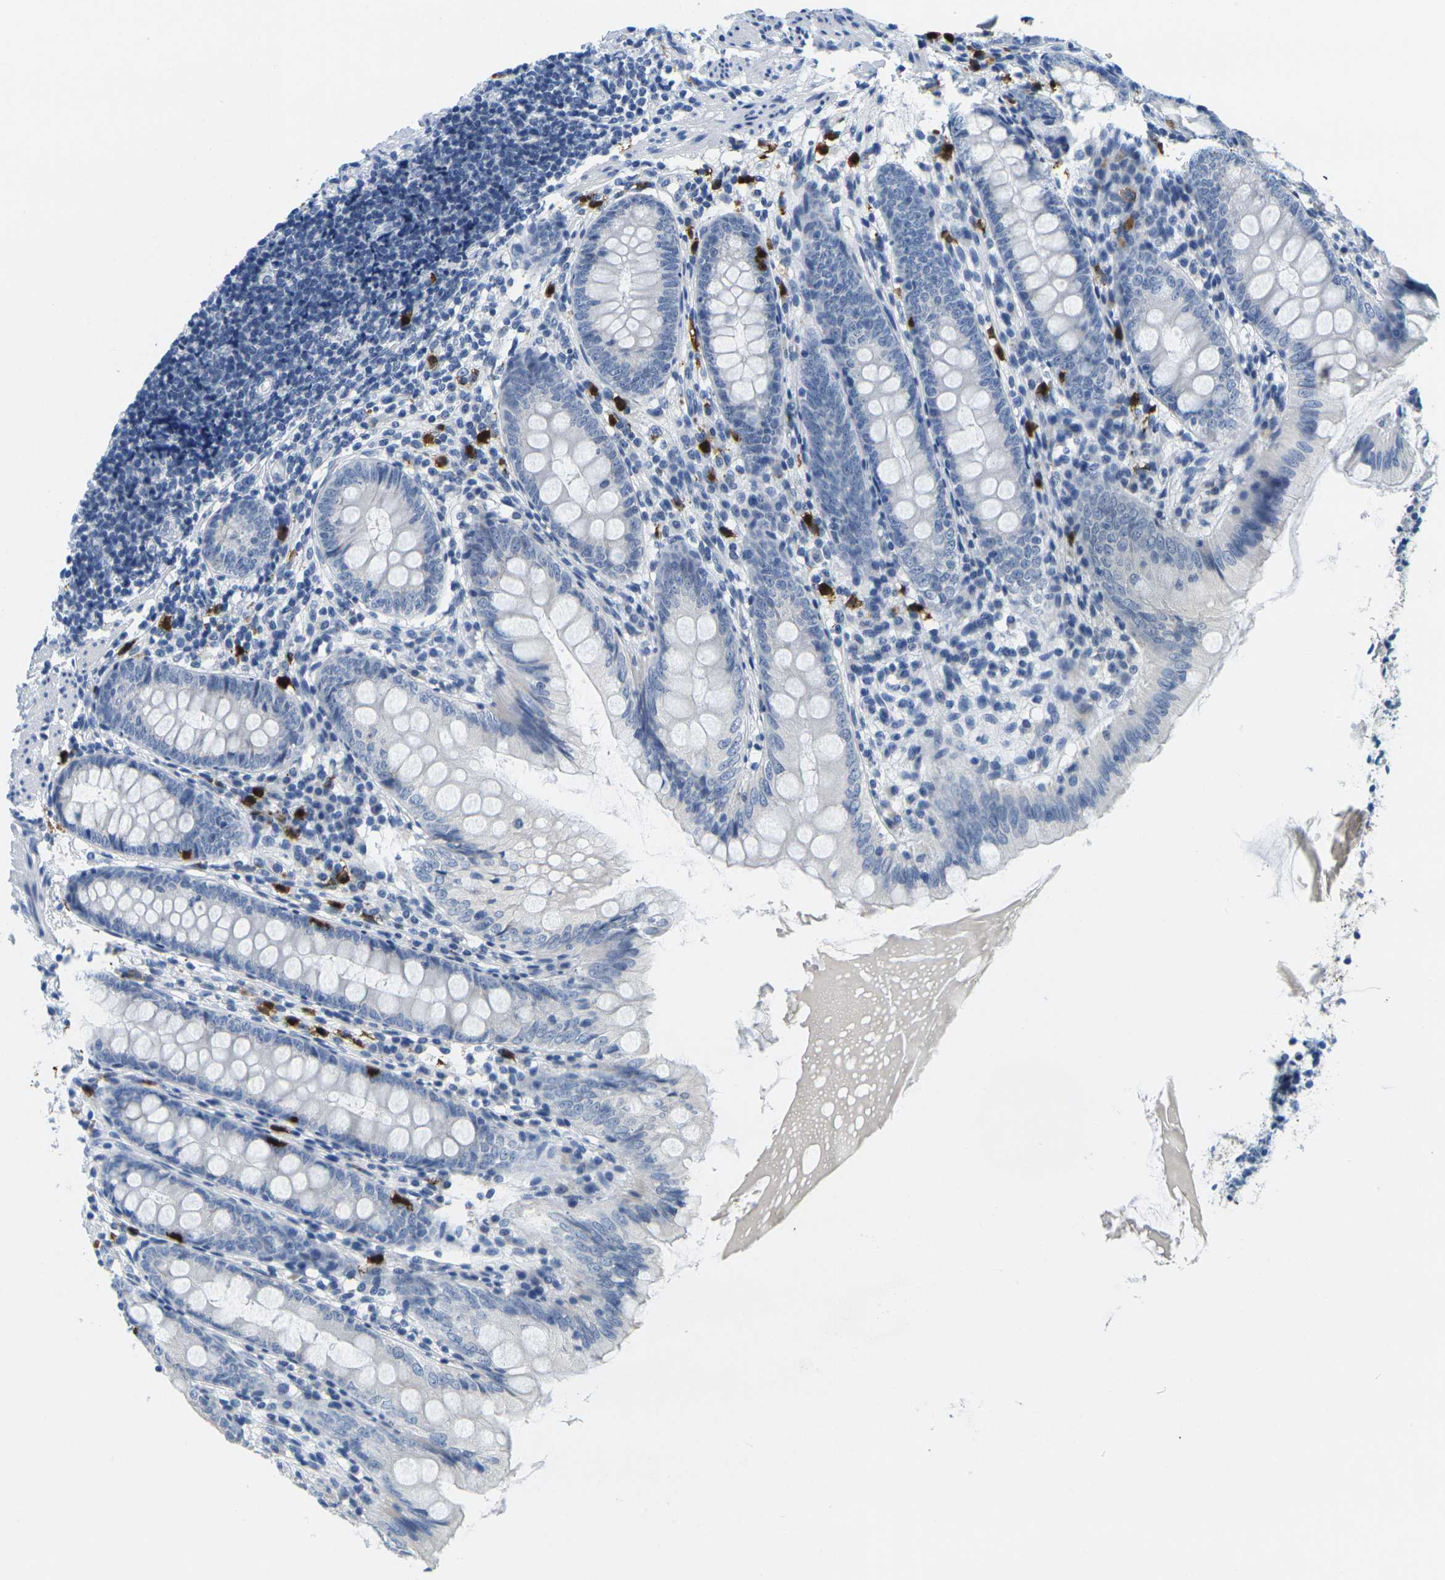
{"staining": {"intensity": "negative", "quantity": "none", "location": "none"}, "tissue": "appendix", "cell_type": "Glandular cells", "image_type": "normal", "snomed": [{"axis": "morphology", "description": "Normal tissue, NOS"}, {"axis": "topography", "description": "Appendix"}], "caption": "Appendix stained for a protein using immunohistochemistry displays no staining glandular cells.", "gene": "GPR15", "patient": {"sex": "female", "age": 77}}